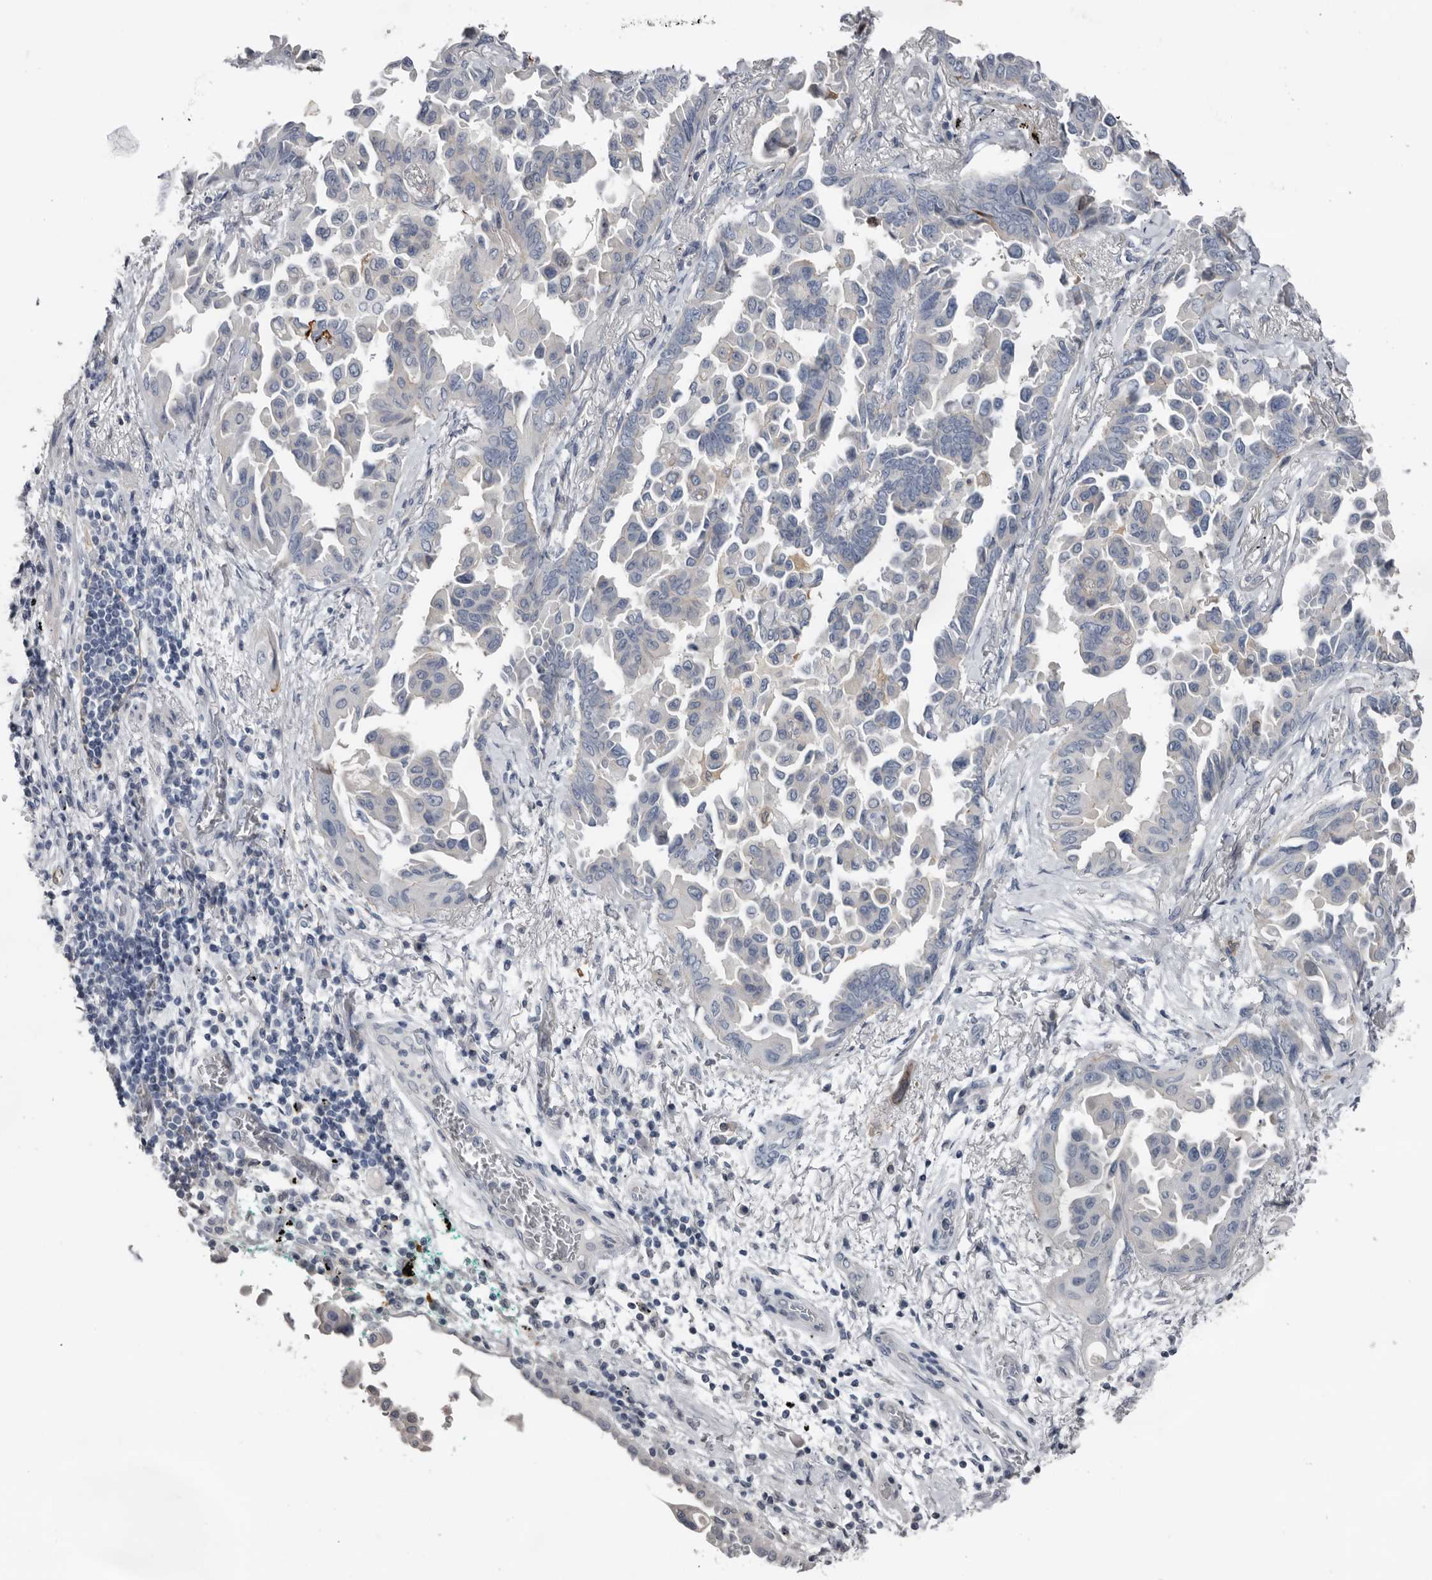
{"staining": {"intensity": "negative", "quantity": "none", "location": "none"}, "tissue": "lung cancer", "cell_type": "Tumor cells", "image_type": "cancer", "snomed": [{"axis": "morphology", "description": "Adenocarcinoma, NOS"}, {"axis": "topography", "description": "Lung"}], "caption": "There is no significant staining in tumor cells of lung cancer (adenocarcinoma).", "gene": "FABP7", "patient": {"sex": "female", "age": 67}}